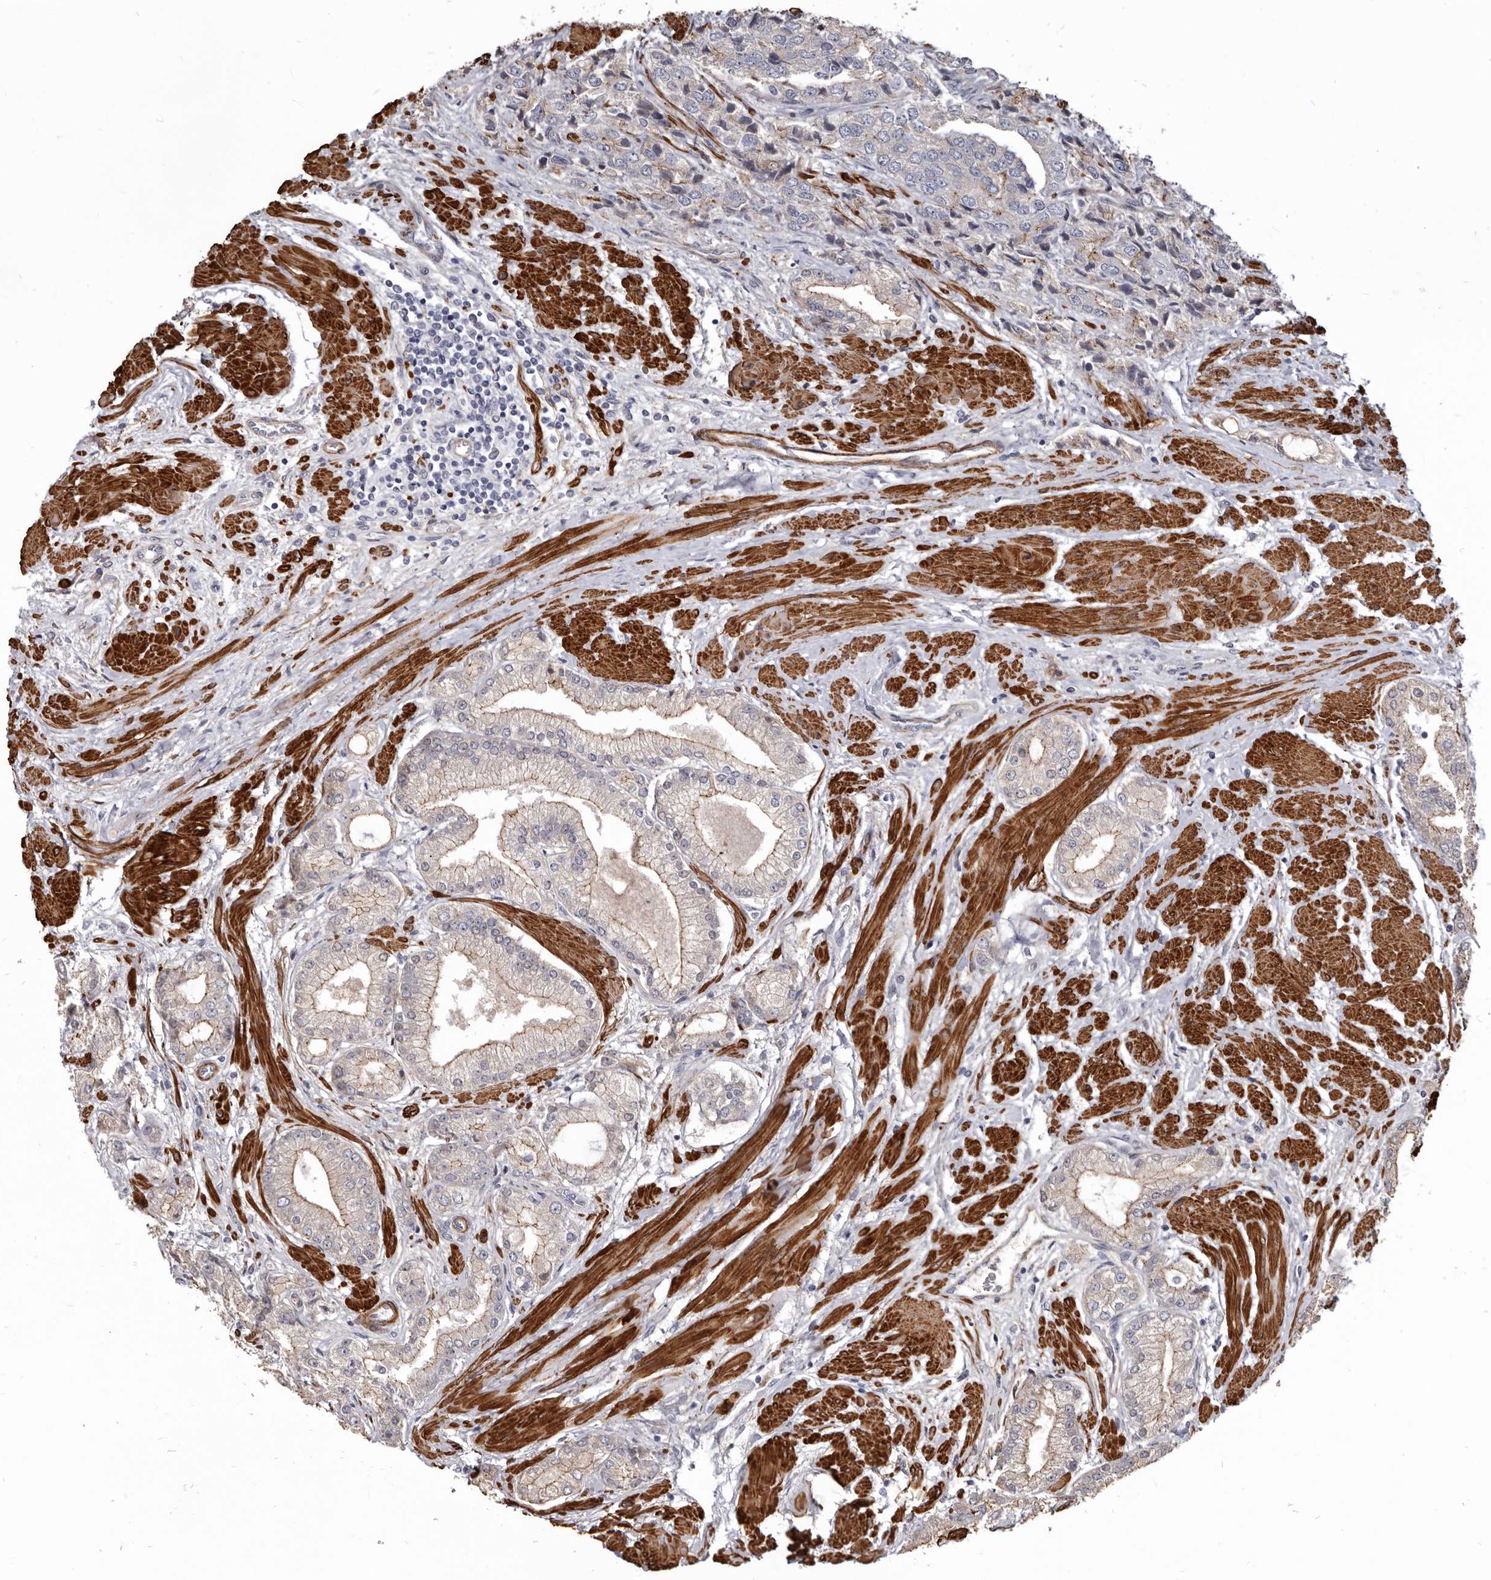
{"staining": {"intensity": "weak", "quantity": "<25%", "location": "cytoplasmic/membranous"}, "tissue": "prostate cancer", "cell_type": "Tumor cells", "image_type": "cancer", "snomed": [{"axis": "morphology", "description": "Adenocarcinoma, High grade"}, {"axis": "topography", "description": "Prostate"}], "caption": "DAB (3,3'-diaminobenzidine) immunohistochemical staining of human adenocarcinoma (high-grade) (prostate) demonstrates no significant positivity in tumor cells.", "gene": "CGN", "patient": {"sex": "male", "age": 50}}